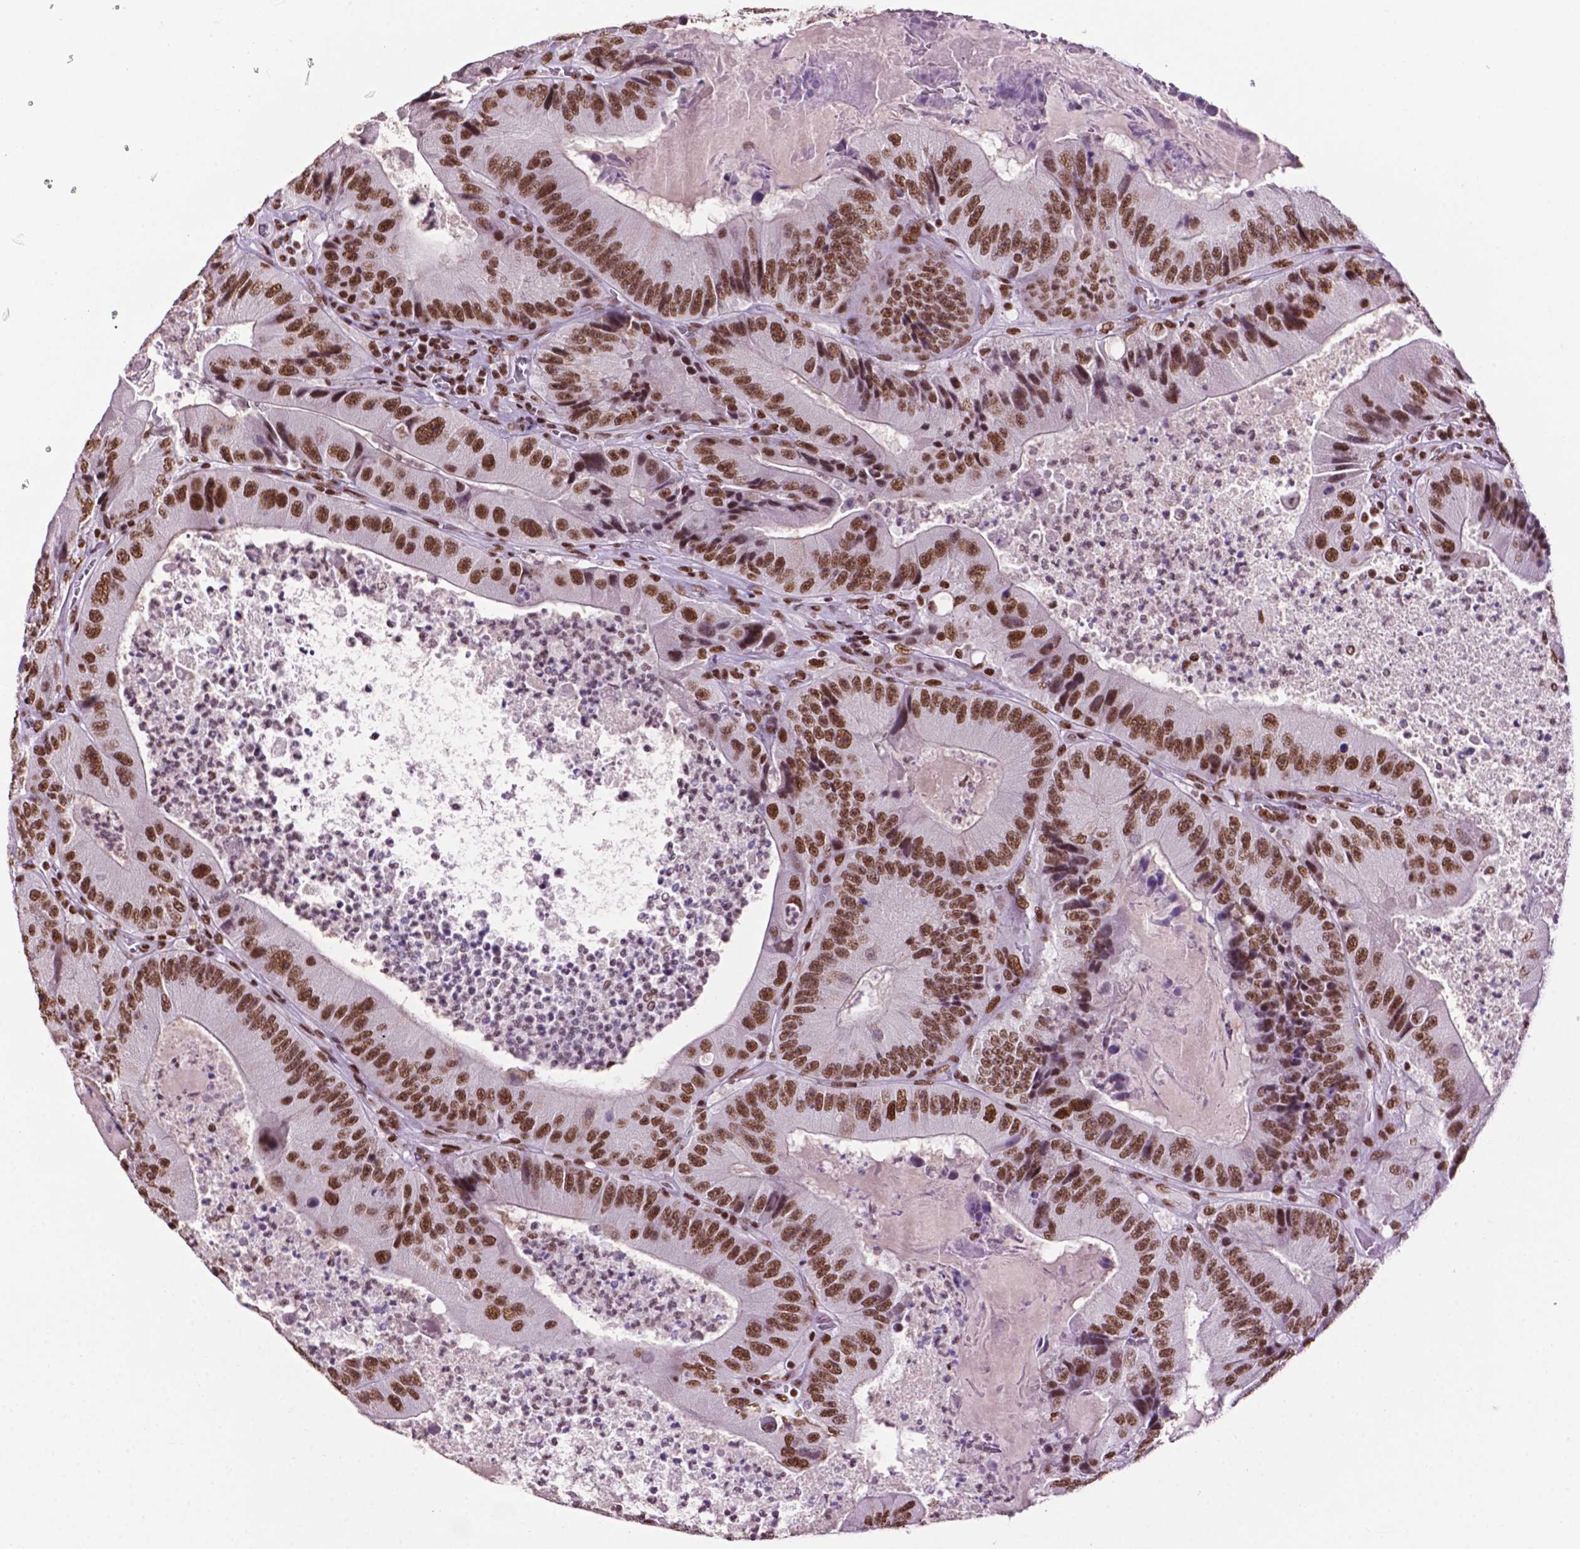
{"staining": {"intensity": "moderate", "quantity": ">75%", "location": "nuclear"}, "tissue": "colorectal cancer", "cell_type": "Tumor cells", "image_type": "cancer", "snomed": [{"axis": "morphology", "description": "Adenocarcinoma, NOS"}, {"axis": "topography", "description": "Colon"}], "caption": "Immunohistochemistry (IHC) of colorectal cancer (adenocarcinoma) reveals medium levels of moderate nuclear expression in approximately >75% of tumor cells. (Stains: DAB in brown, nuclei in blue, Microscopy: brightfield microscopy at high magnification).", "gene": "CCAR2", "patient": {"sex": "female", "age": 86}}